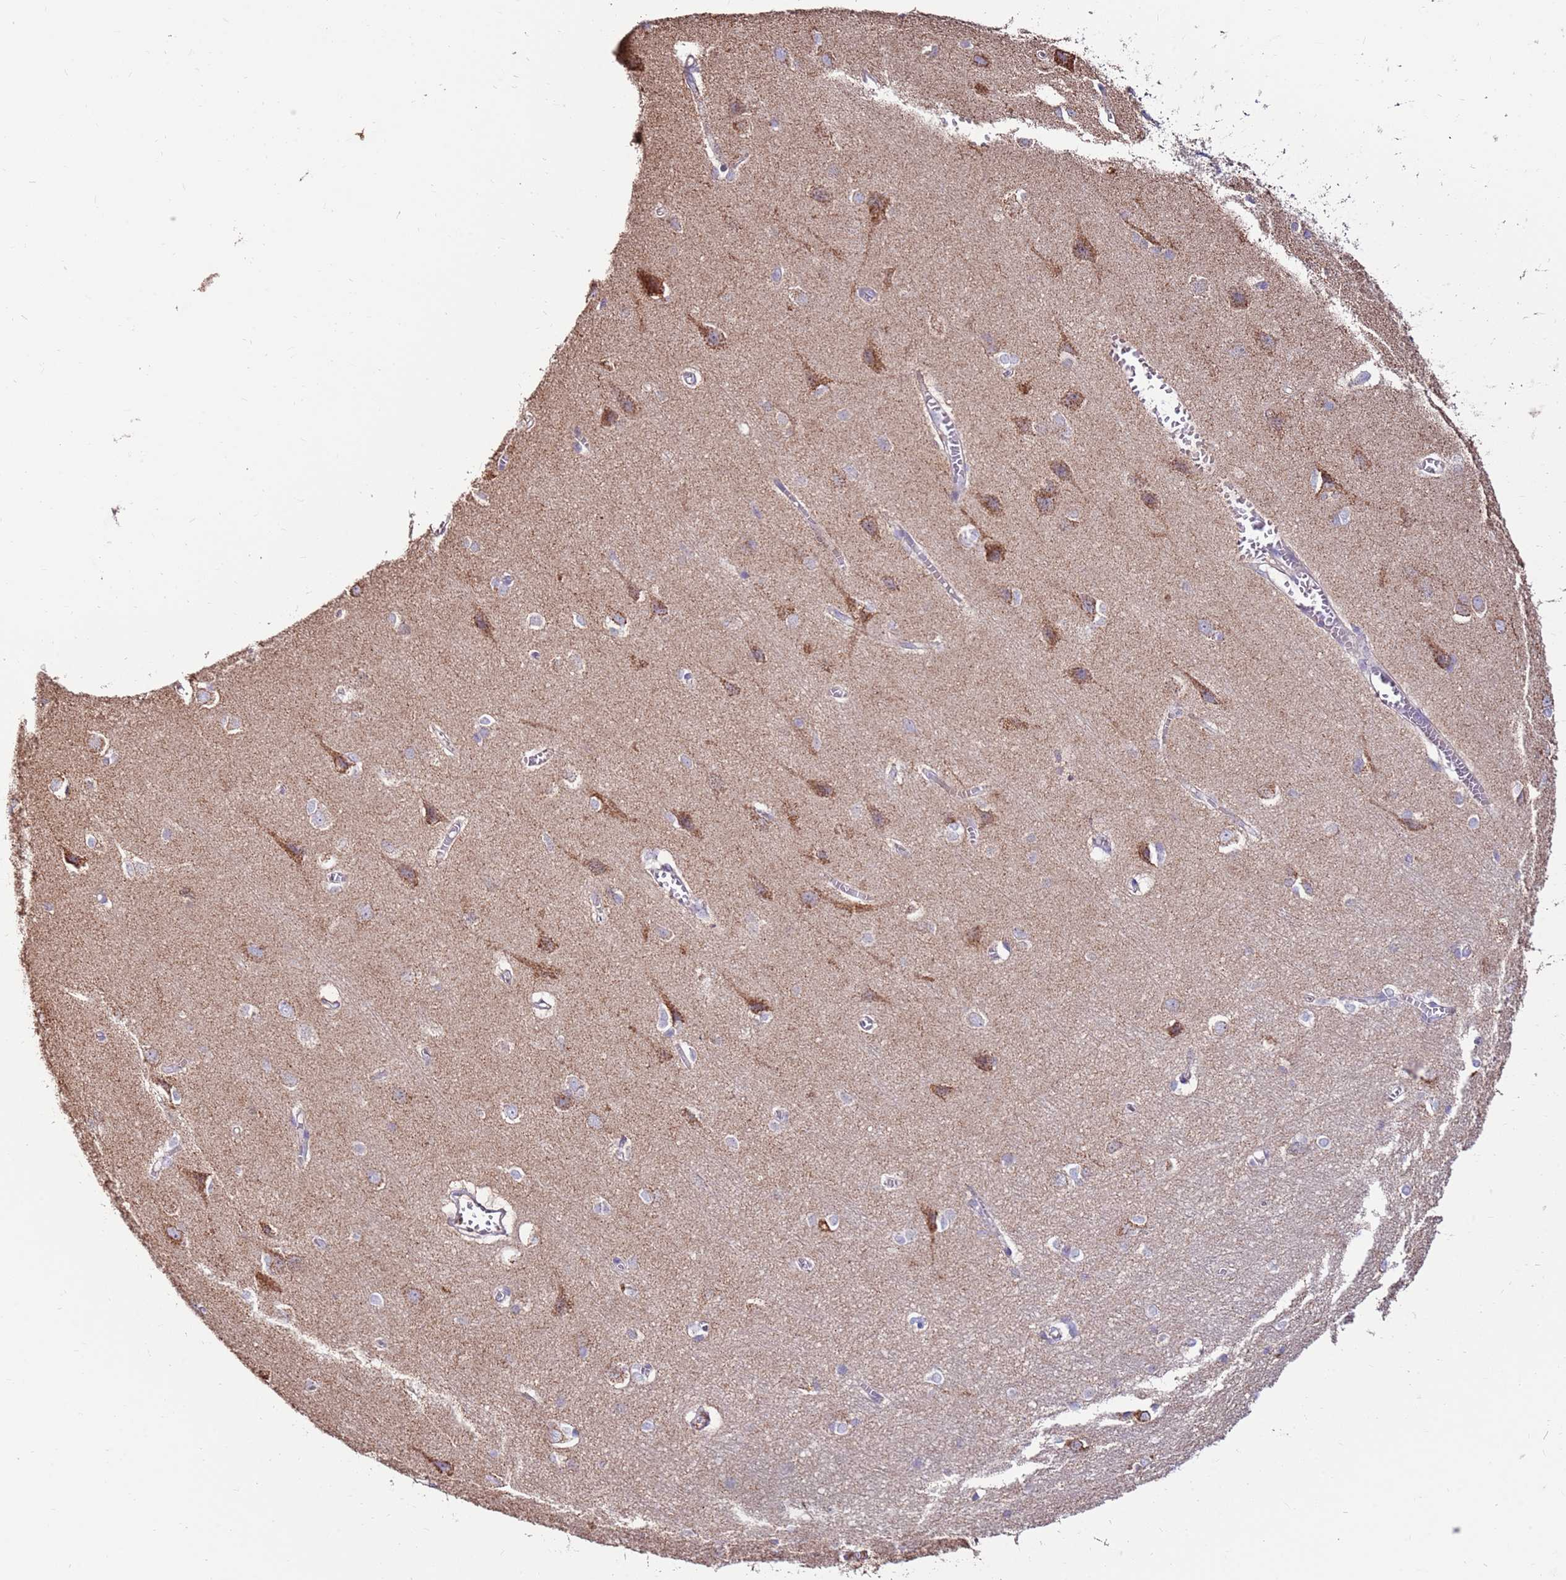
{"staining": {"intensity": "negative", "quantity": "none", "location": "none"}, "tissue": "cerebral cortex", "cell_type": "Endothelial cells", "image_type": "normal", "snomed": [{"axis": "morphology", "description": "Normal tissue, NOS"}, {"axis": "topography", "description": "Cerebral cortex"}], "caption": "Protein analysis of normal cerebral cortex displays no significant positivity in endothelial cells.", "gene": "SLC44A4", "patient": {"sex": "male", "age": 37}}